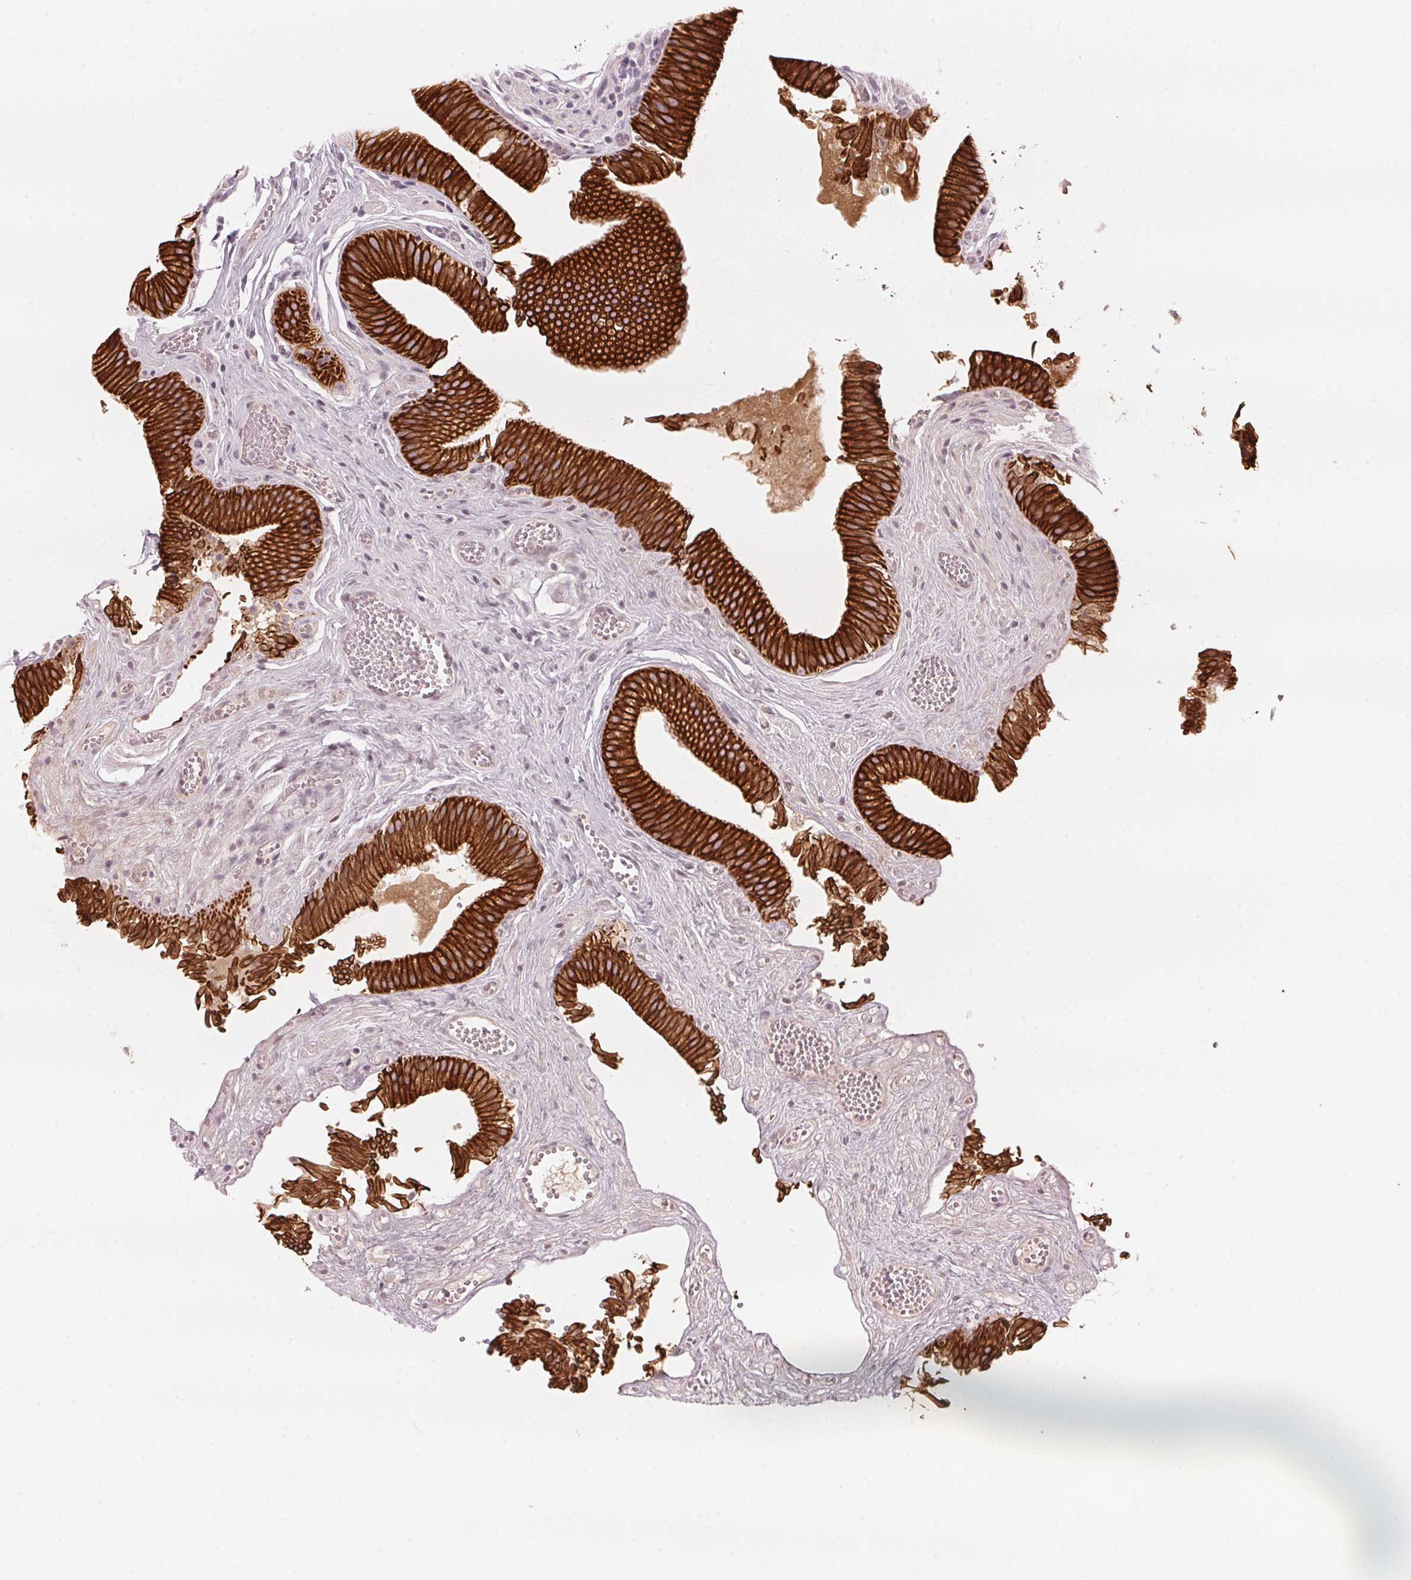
{"staining": {"intensity": "strong", "quantity": ">75%", "location": "cytoplasmic/membranous"}, "tissue": "gallbladder", "cell_type": "Glandular cells", "image_type": "normal", "snomed": [{"axis": "morphology", "description": "Normal tissue, NOS"}, {"axis": "topography", "description": "Gallbladder"}, {"axis": "topography", "description": "Peripheral nerve tissue"}], "caption": "A brown stain highlights strong cytoplasmic/membranous expression of a protein in glandular cells of normal human gallbladder.", "gene": "SCTR", "patient": {"sex": "male", "age": 17}}